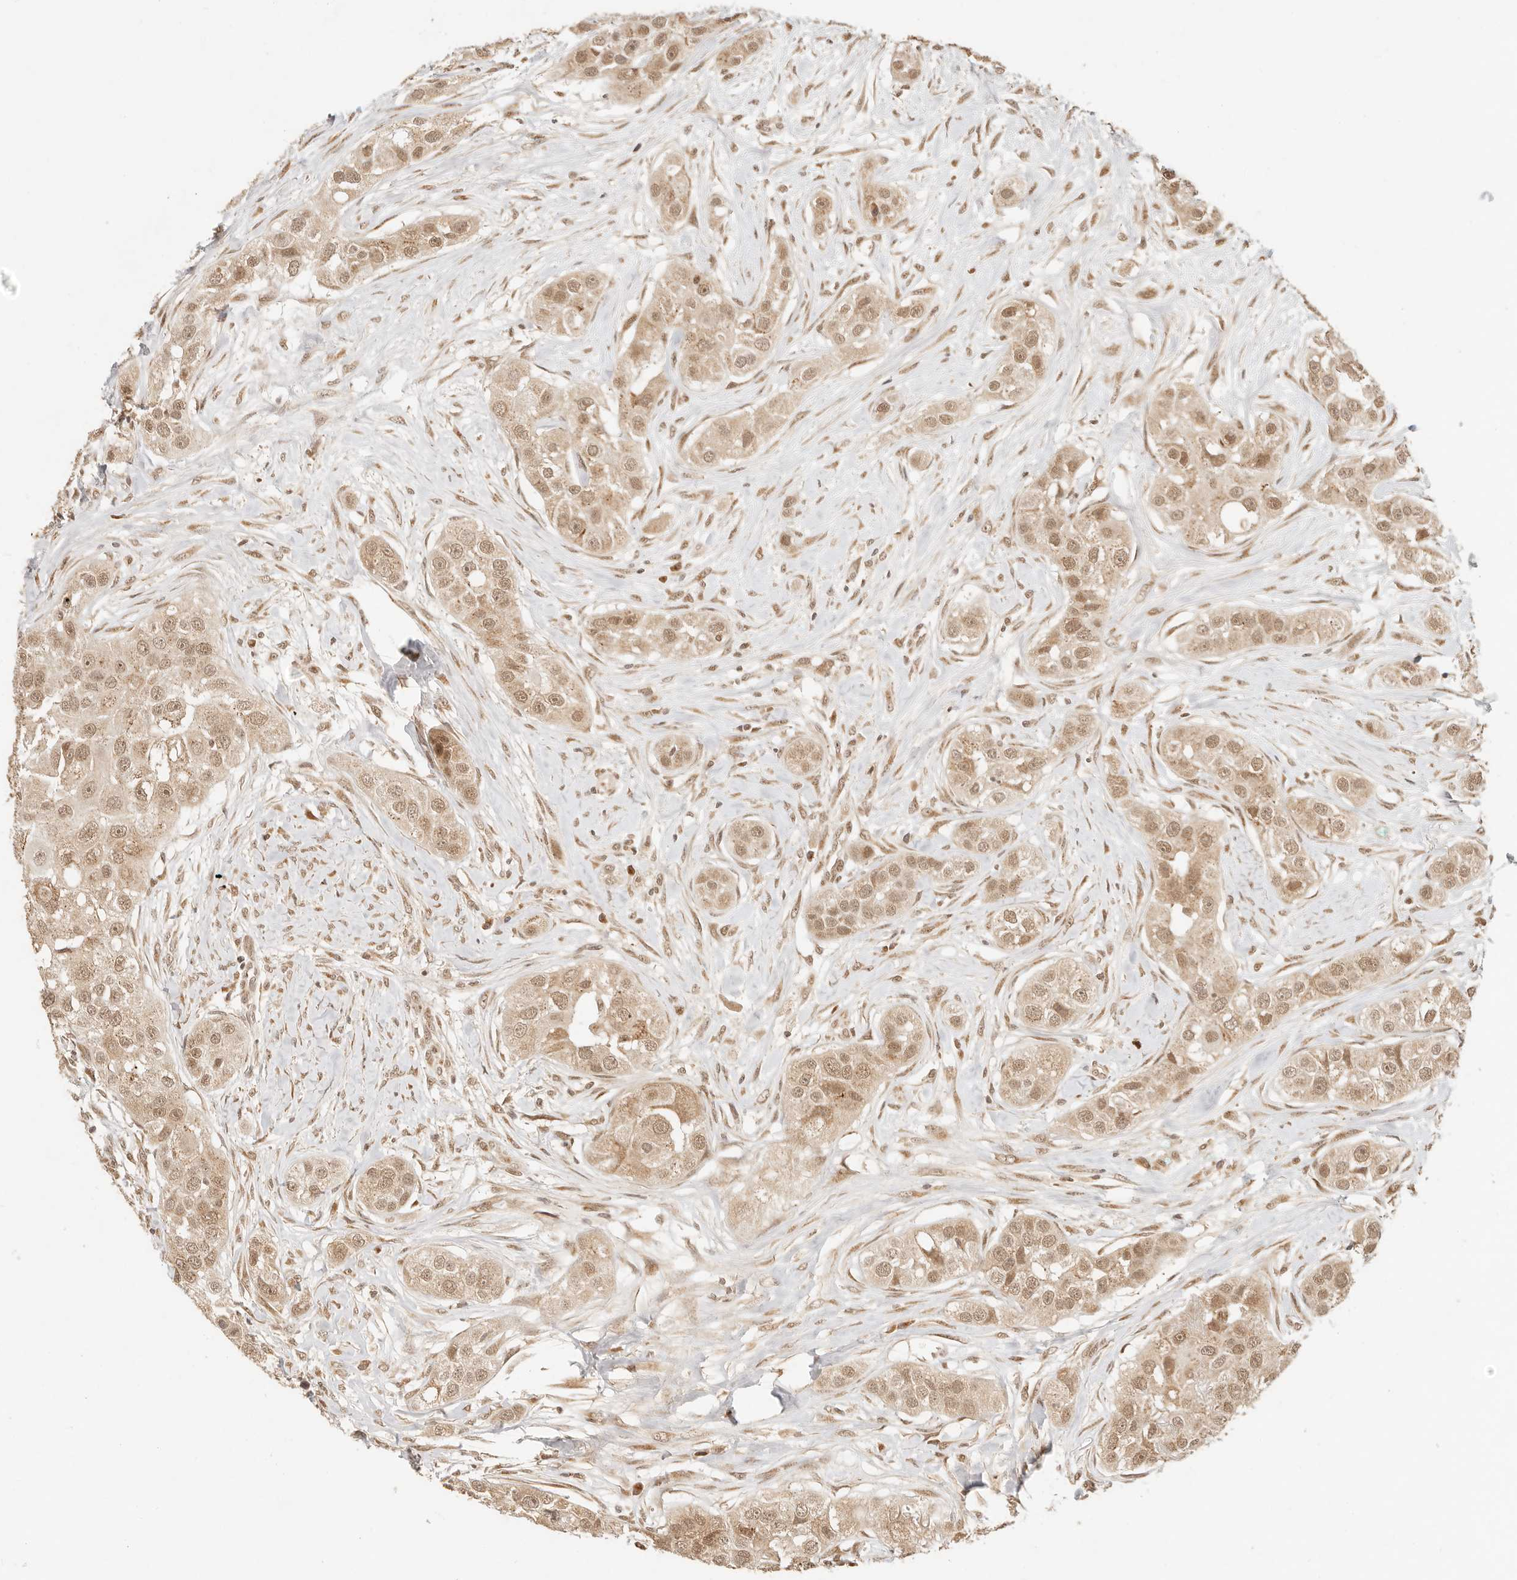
{"staining": {"intensity": "moderate", "quantity": ">75%", "location": "cytoplasmic/membranous,nuclear"}, "tissue": "head and neck cancer", "cell_type": "Tumor cells", "image_type": "cancer", "snomed": [{"axis": "morphology", "description": "Normal tissue, NOS"}, {"axis": "morphology", "description": "Squamous cell carcinoma, NOS"}, {"axis": "topography", "description": "Skeletal muscle"}, {"axis": "topography", "description": "Head-Neck"}], "caption": "Tumor cells reveal moderate cytoplasmic/membranous and nuclear staining in approximately >75% of cells in squamous cell carcinoma (head and neck).", "gene": "INTS11", "patient": {"sex": "male", "age": 51}}